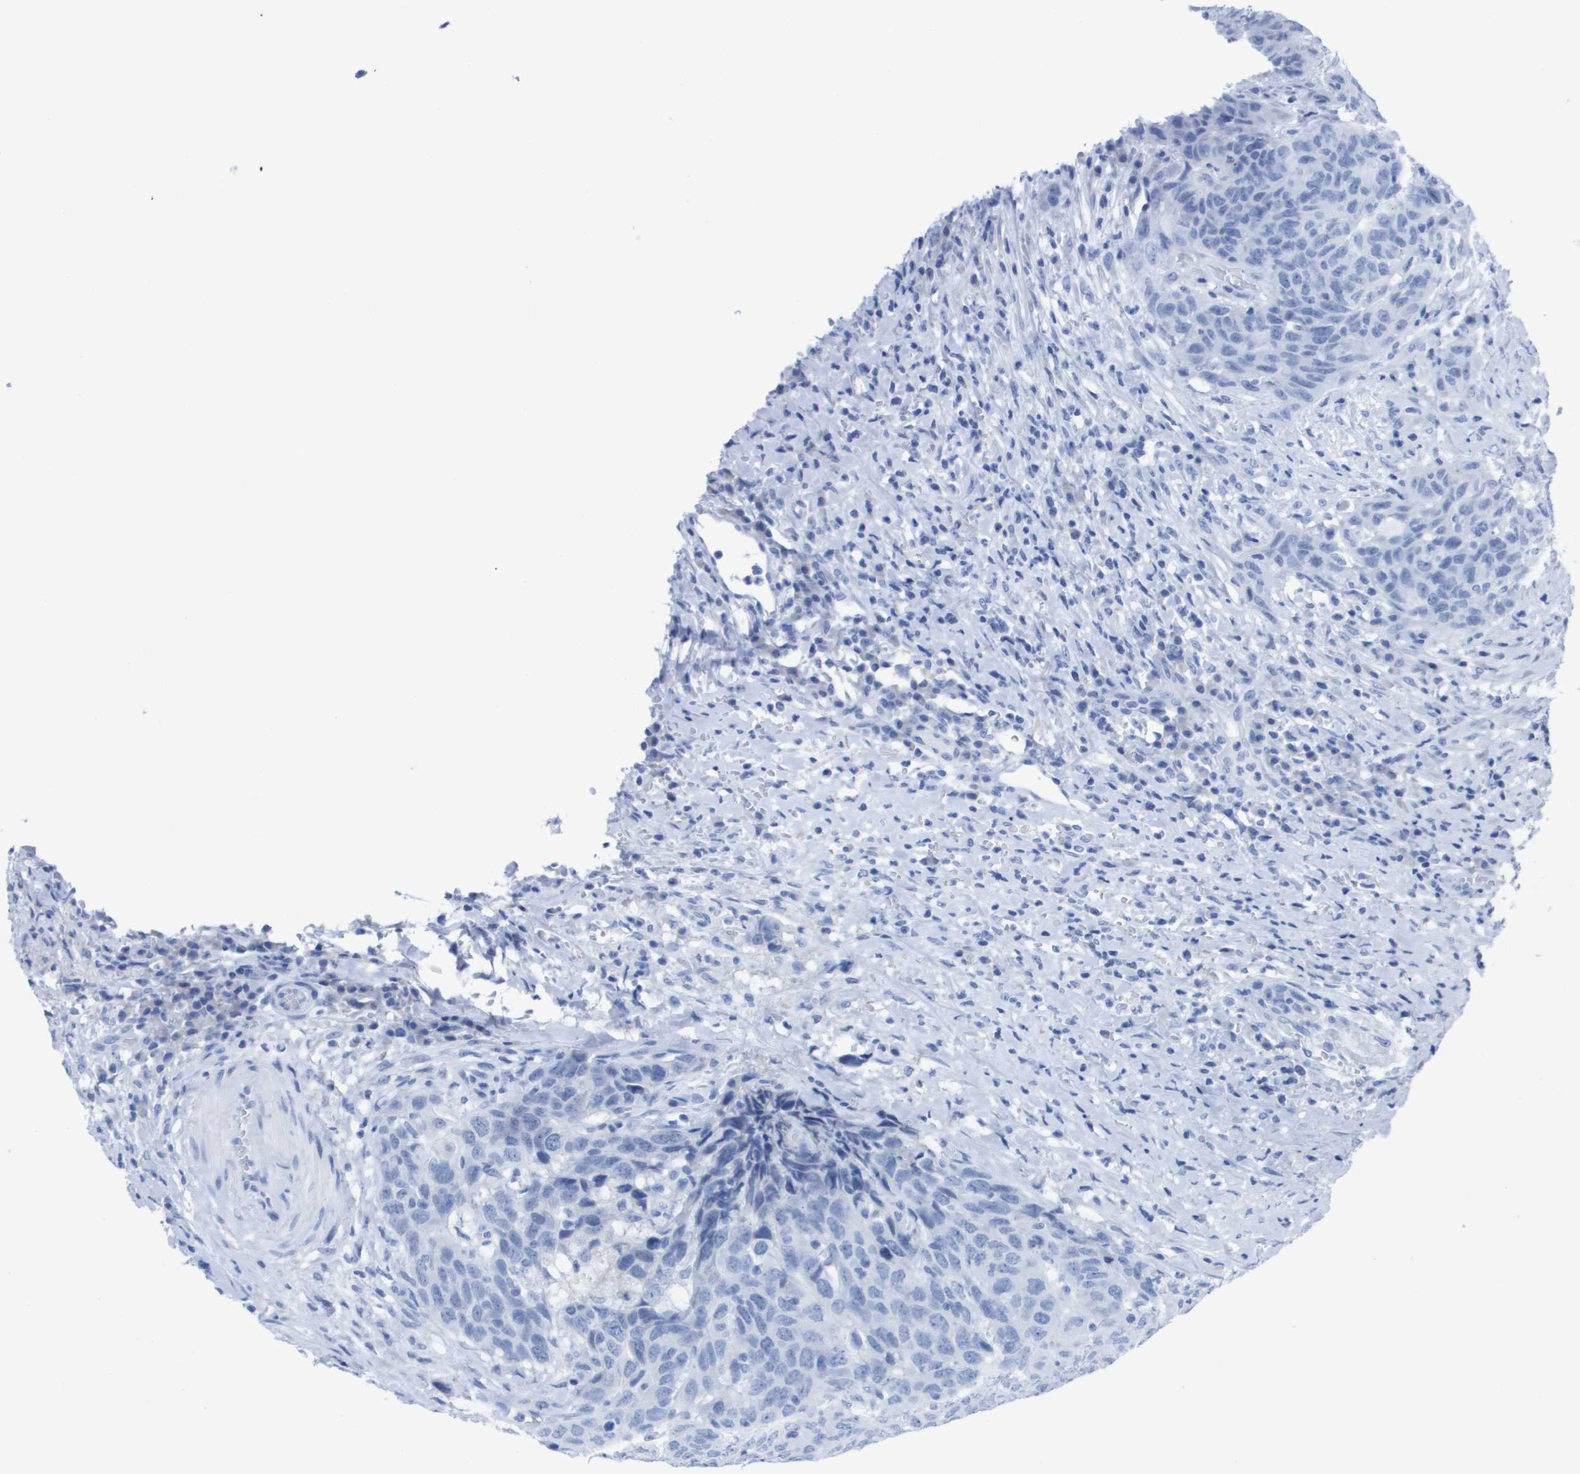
{"staining": {"intensity": "negative", "quantity": "none", "location": "none"}, "tissue": "head and neck cancer", "cell_type": "Tumor cells", "image_type": "cancer", "snomed": [{"axis": "morphology", "description": "Squamous cell carcinoma, NOS"}, {"axis": "topography", "description": "Head-Neck"}], "caption": "This image is of head and neck cancer stained with IHC to label a protein in brown with the nuclei are counter-stained blue. There is no positivity in tumor cells.", "gene": "KCNA3", "patient": {"sex": "male", "age": 66}}